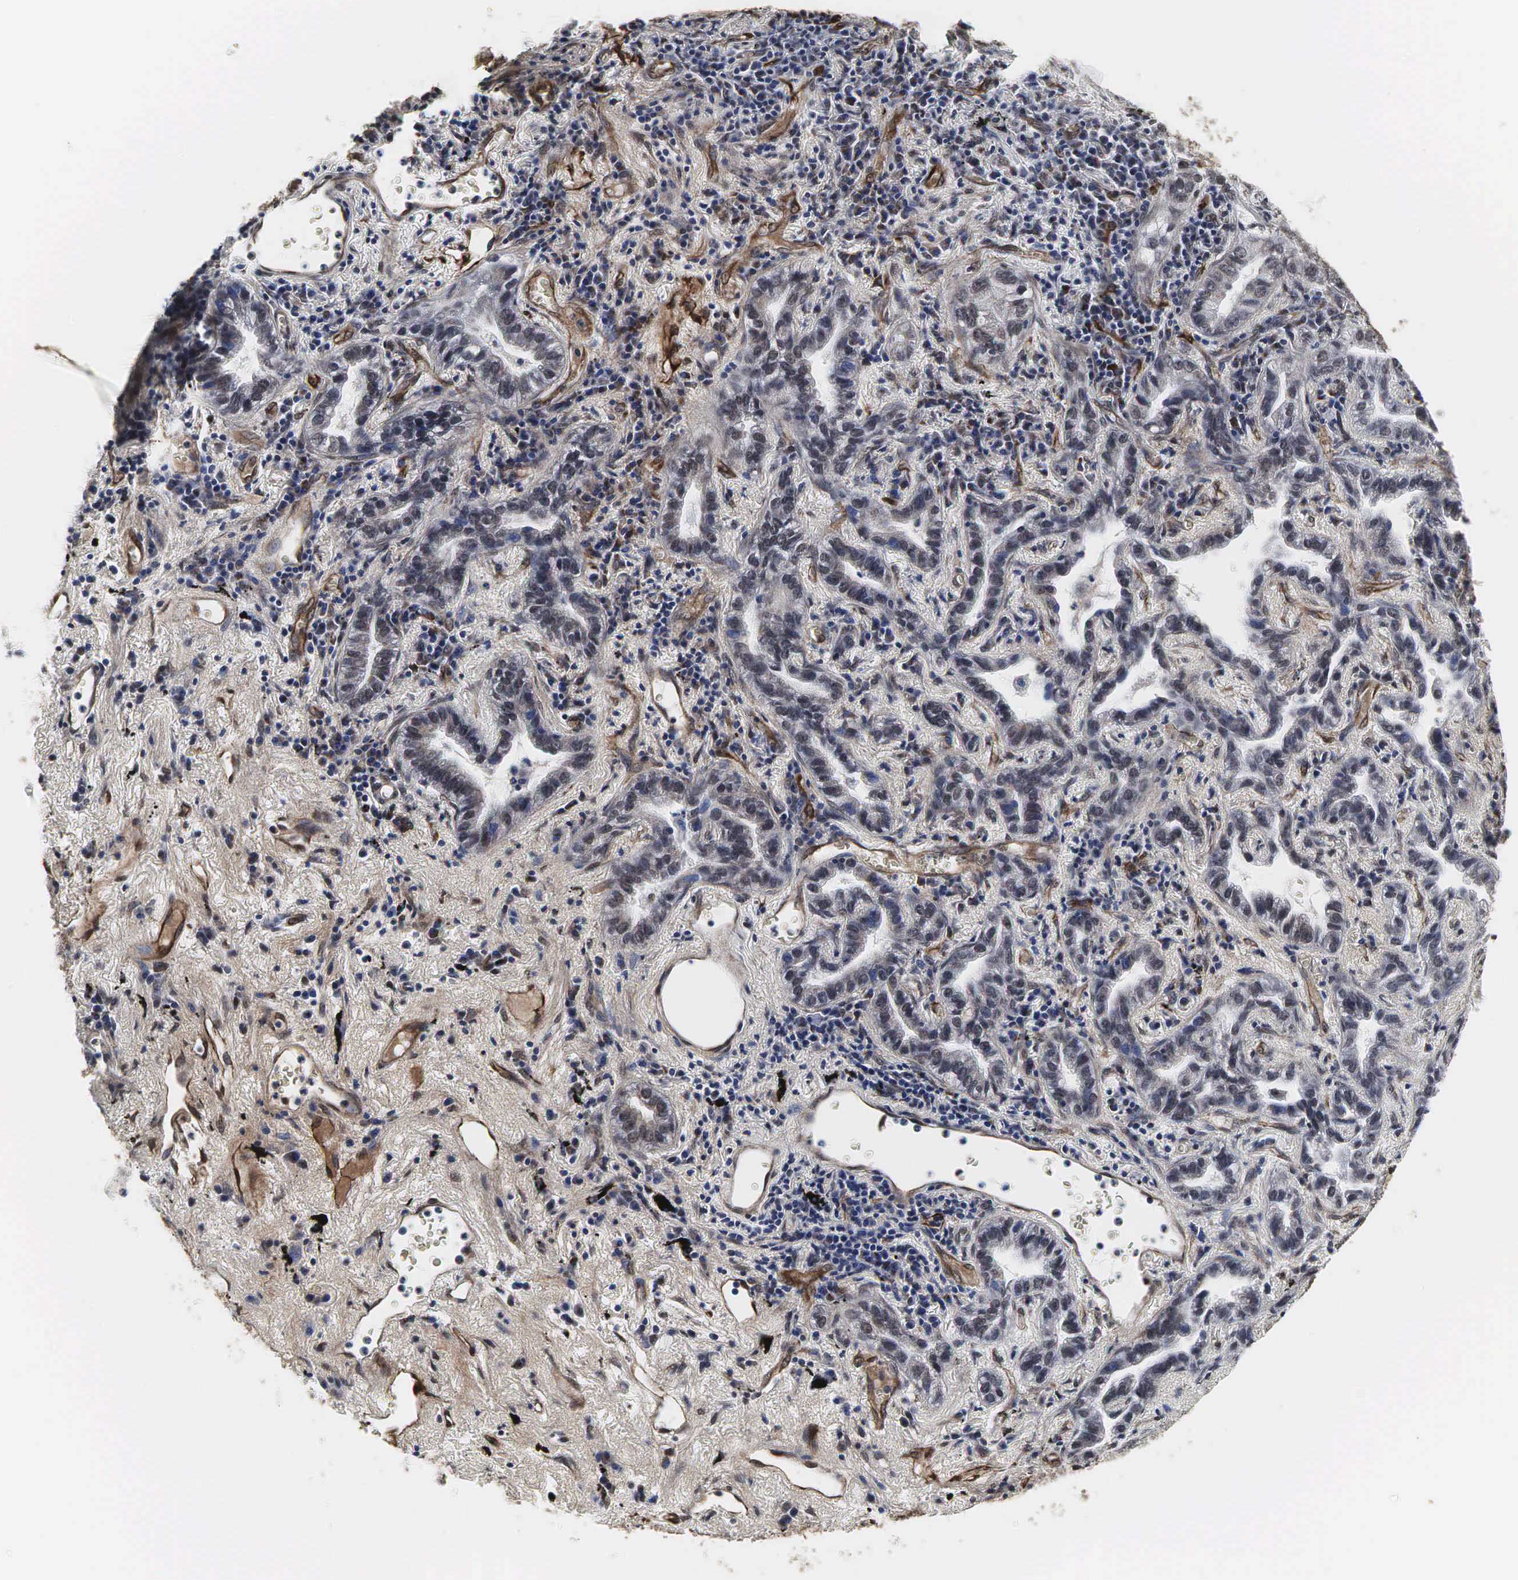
{"staining": {"intensity": "moderate", "quantity": "<25%", "location": "cytoplasmic/membranous"}, "tissue": "lung cancer", "cell_type": "Tumor cells", "image_type": "cancer", "snomed": [{"axis": "morphology", "description": "Adenocarcinoma, NOS"}, {"axis": "topography", "description": "Lung"}], "caption": "The immunohistochemical stain labels moderate cytoplasmic/membranous positivity in tumor cells of lung cancer (adenocarcinoma) tissue.", "gene": "SPIN1", "patient": {"sex": "female", "age": 50}}